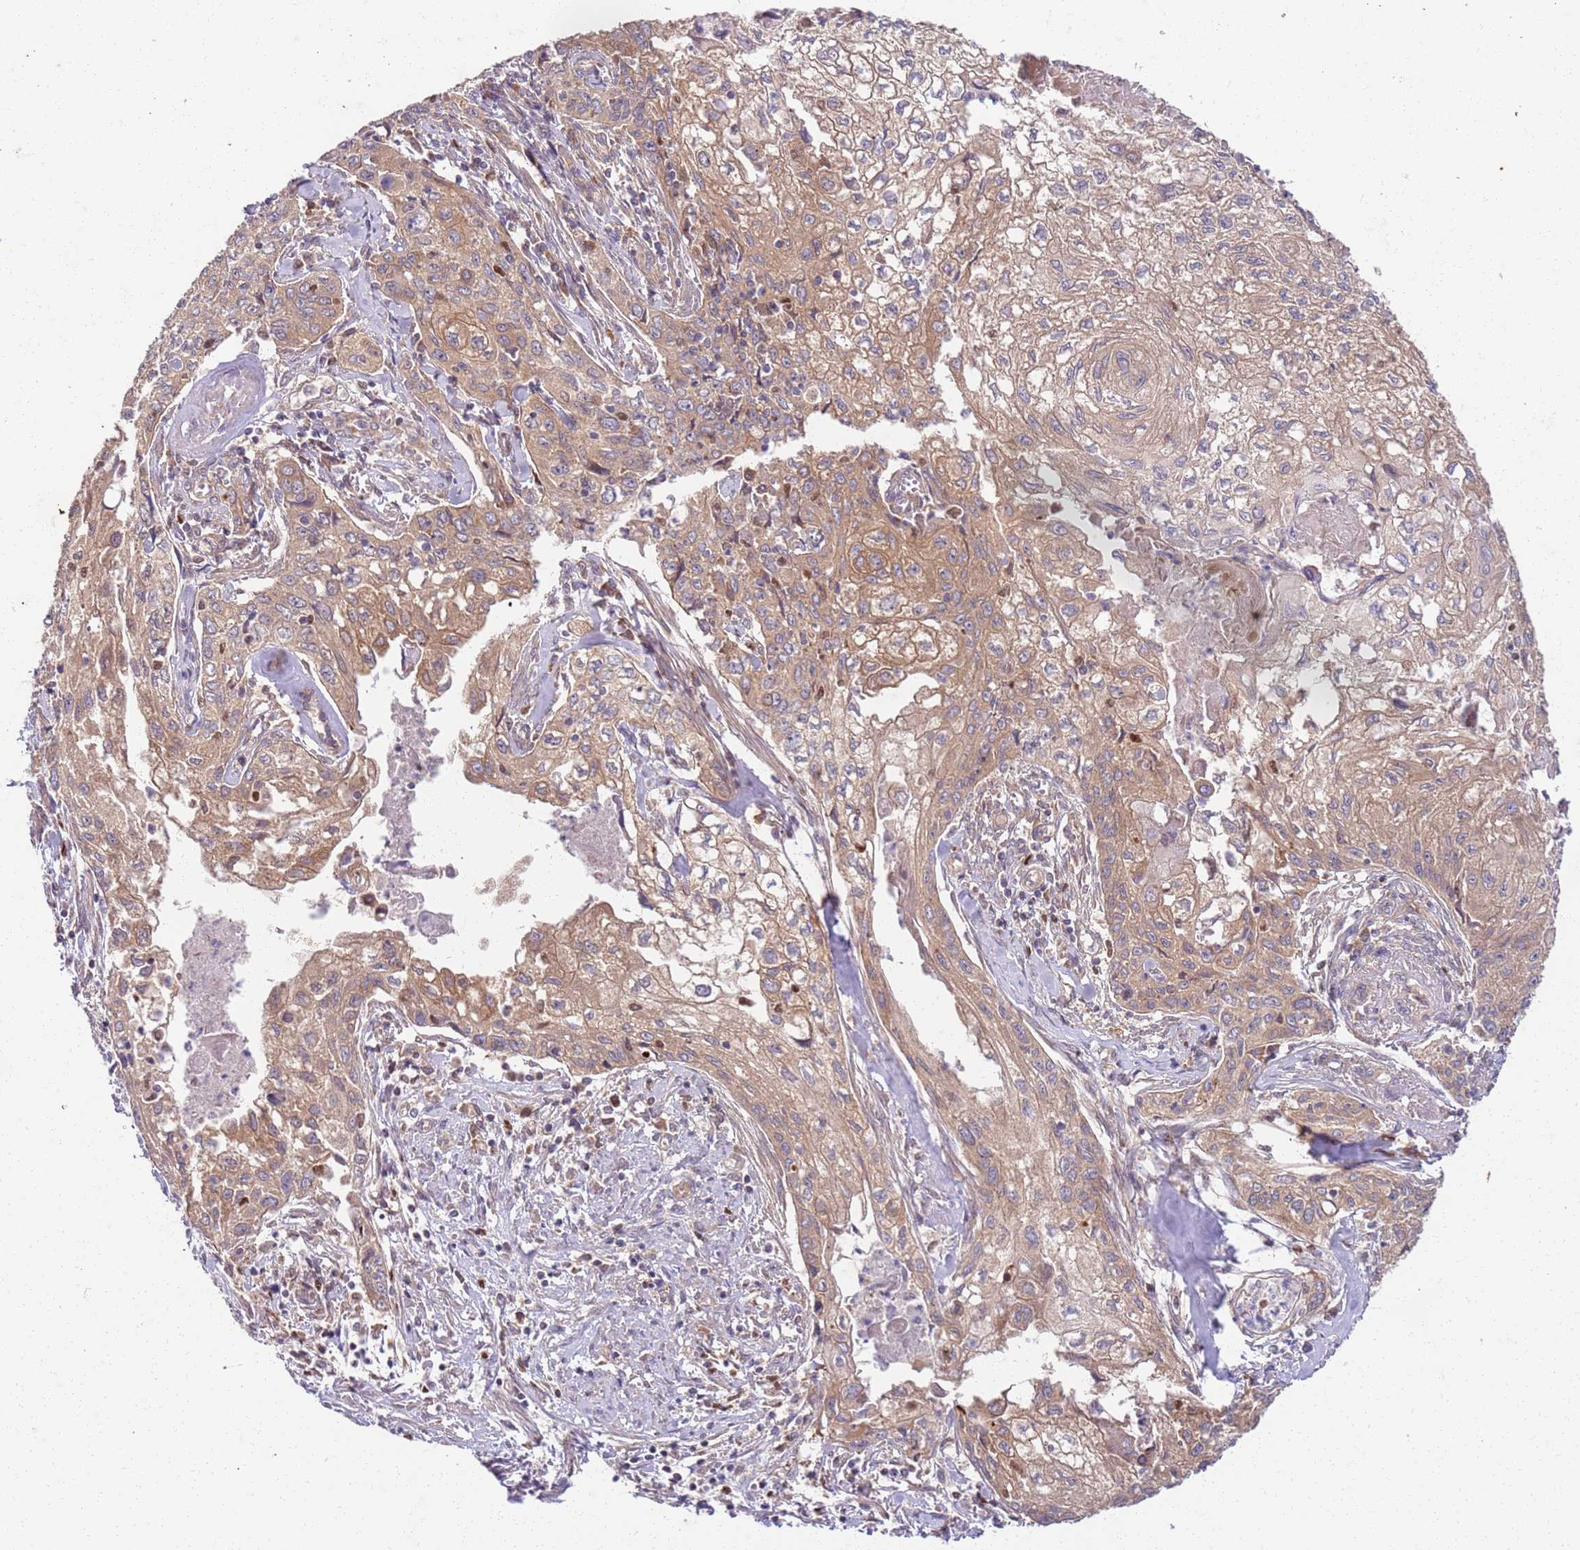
{"staining": {"intensity": "moderate", "quantity": ">75%", "location": "cytoplasmic/membranous"}, "tissue": "cervical cancer", "cell_type": "Tumor cells", "image_type": "cancer", "snomed": [{"axis": "morphology", "description": "Squamous cell carcinoma, NOS"}, {"axis": "topography", "description": "Cervix"}], "caption": "Protein expression analysis of human cervical squamous cell carcinoma reveals moderate cytoplasmic/membranous staining in about >75% of tumor cells.", "gene": "OSBP", "patient": {"sex": "female", "age": 67}}